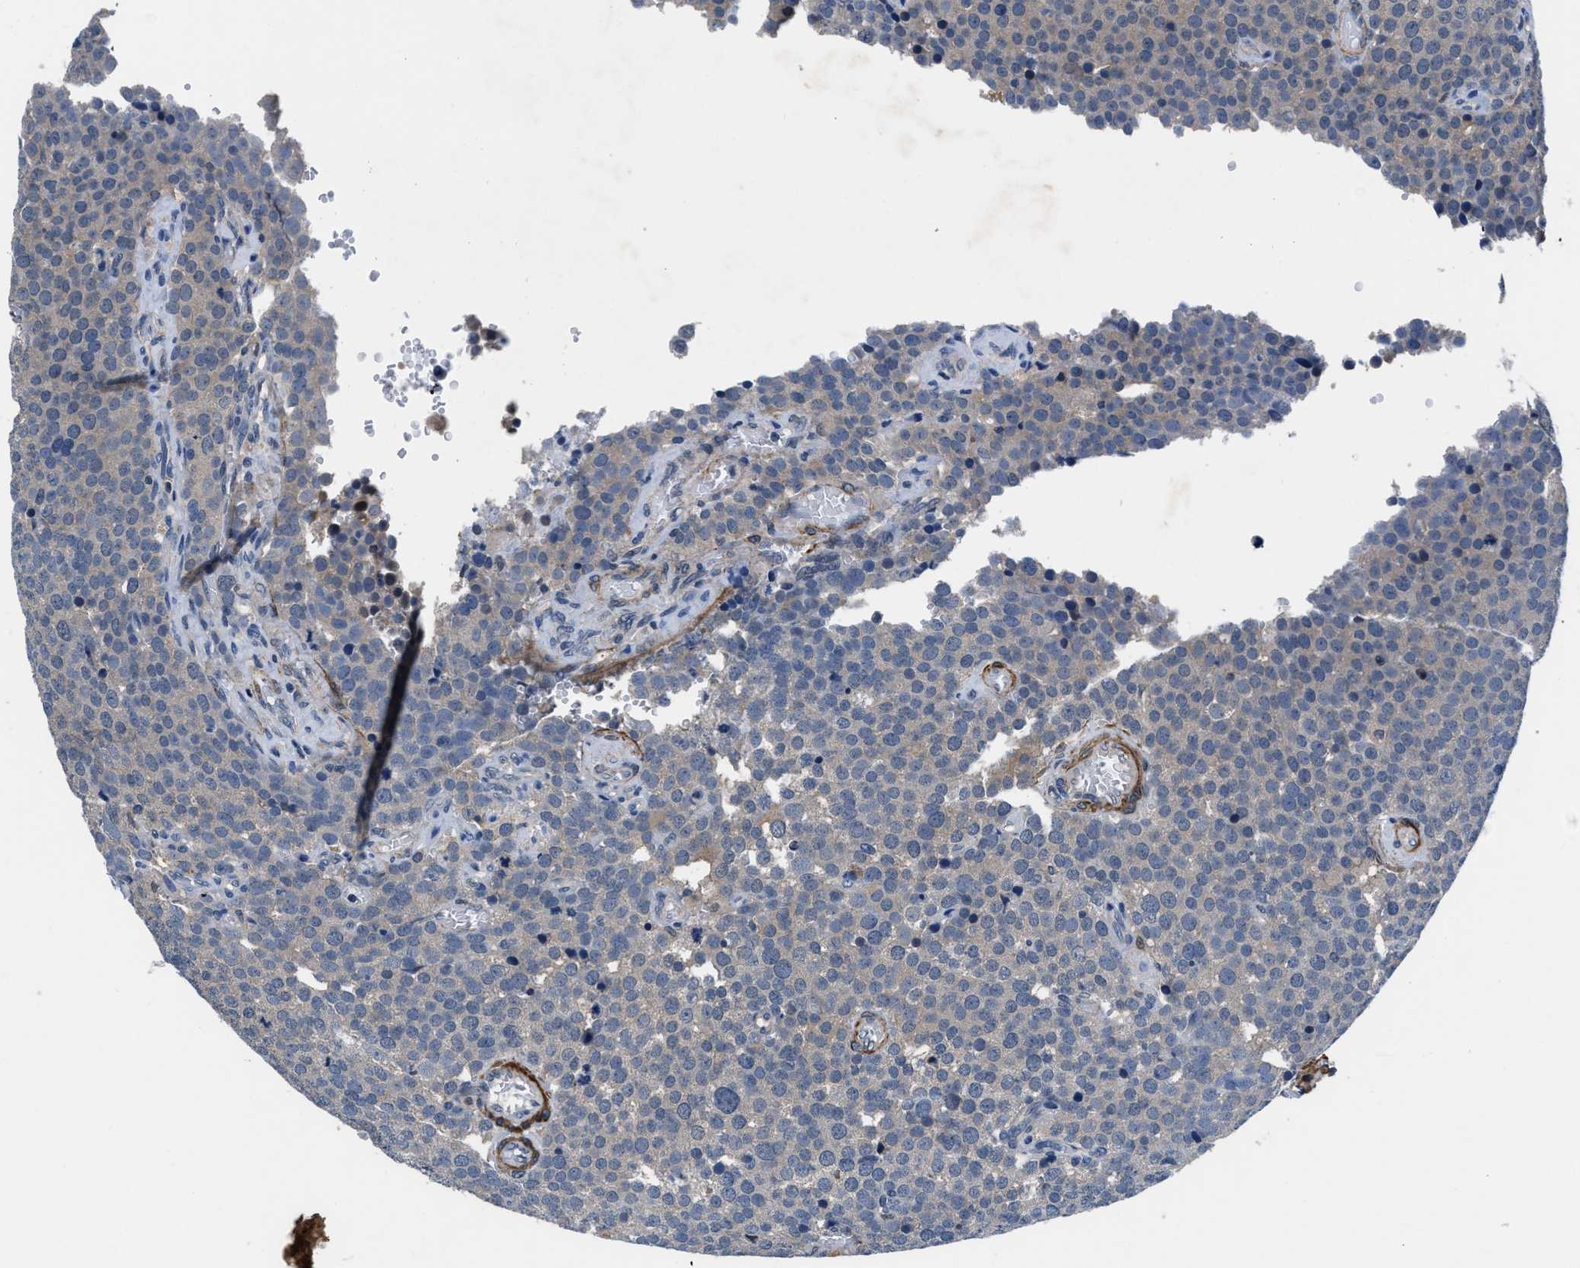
{"staining": {"intensity": "weak", "quantity": "<25%", "location": "cytoplasmic/membranous"}, "tissue": "testis cancer", "cell_type": "Tumor cells", "image_type": "cancer", "snomed": [{"axis": "morphology", "description": "Normal tissue, NOS"}, {"axis": "morphology", "description": "Seminoma, NOS"}, {"axis": "topography", "description": "Testis"}], "caption": "High power microscopy micrograph of an immunohistochemistry histopathology image of testis cancer (seminoma), revealing no significant expression in tumor cells.", "gene": "LANCL2", "patient": {"sex": "male", "age": 71}}